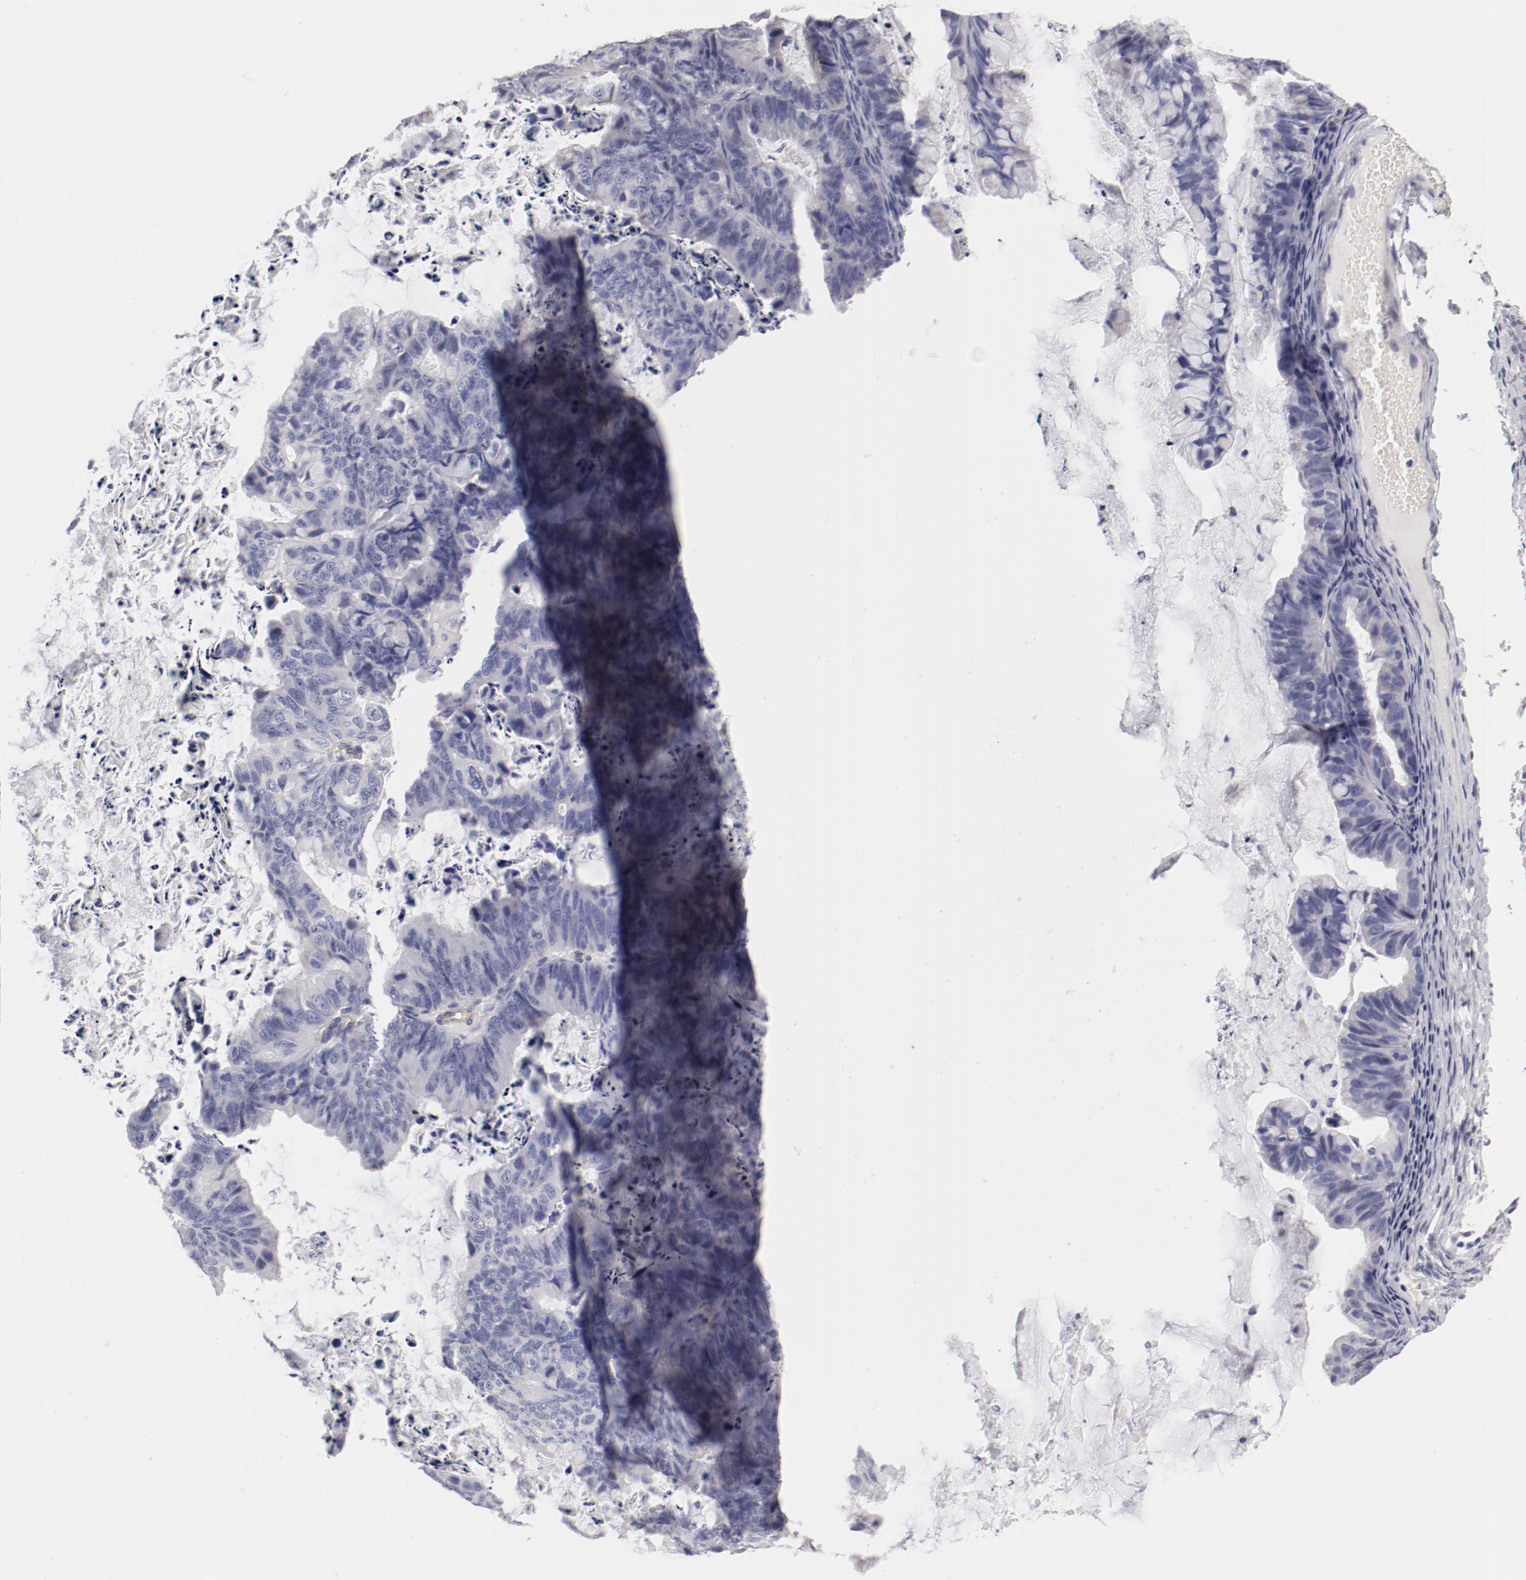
{"staining": {"intensity": "weak", "quantity": "<25%", "location": "cytoplasmic/membranous"}, "tissue": "ovarian cancer", "cell_type": "Tumor cells", "image_type": "cancer", "snomed": [{"axis": "morphology", "description": "Cystadenocarcinoma, mucinous, NOS"}, {"axis": "topography", "description": "Ovary"}], "caption": "There is no significant expression in tumor cells of ovarian cancer.", "gene": "LAX1", "patient": {"sex": "female", "age": 36}}